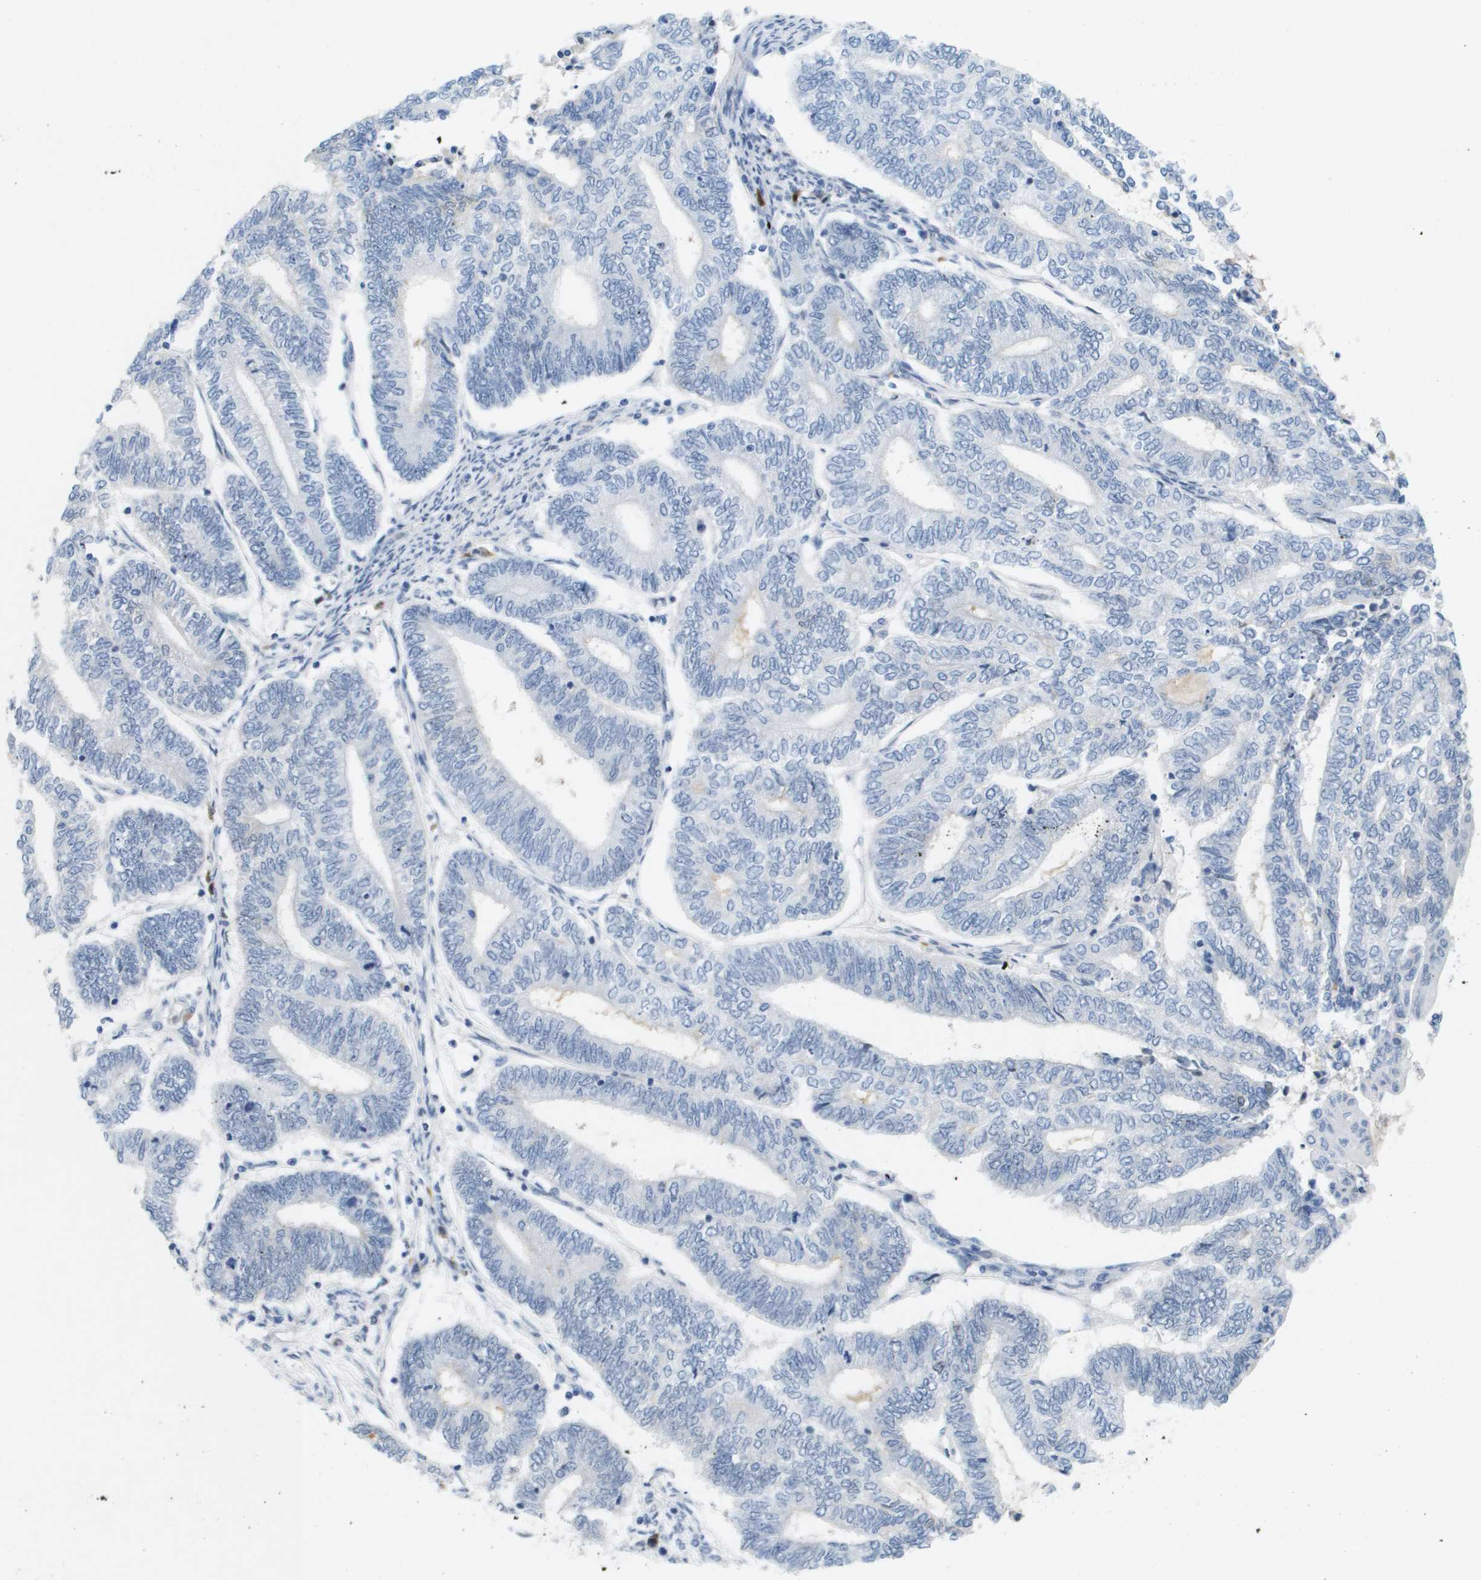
{"staining": {"intensity": "negative", "quantity": "none", "location": "none"}, "tissue": "endometrial cancer", "cell_type": "Tumor cells", "image_type": "cancer", "snomed": [{"axis": "morphology", "description": "Adenocarcinoma, NOS"}, {"axis": "topography", "description": "Uterus"}, {"axis": "topography", "description": "Endometrium"}], "caption": "Immunohistochemical staining of endometrial adenocarcinoma demonstrates no significant expression in tumor cells.", "gene": "TP53RK", "patient": {"sex": "female", "age": 70}}